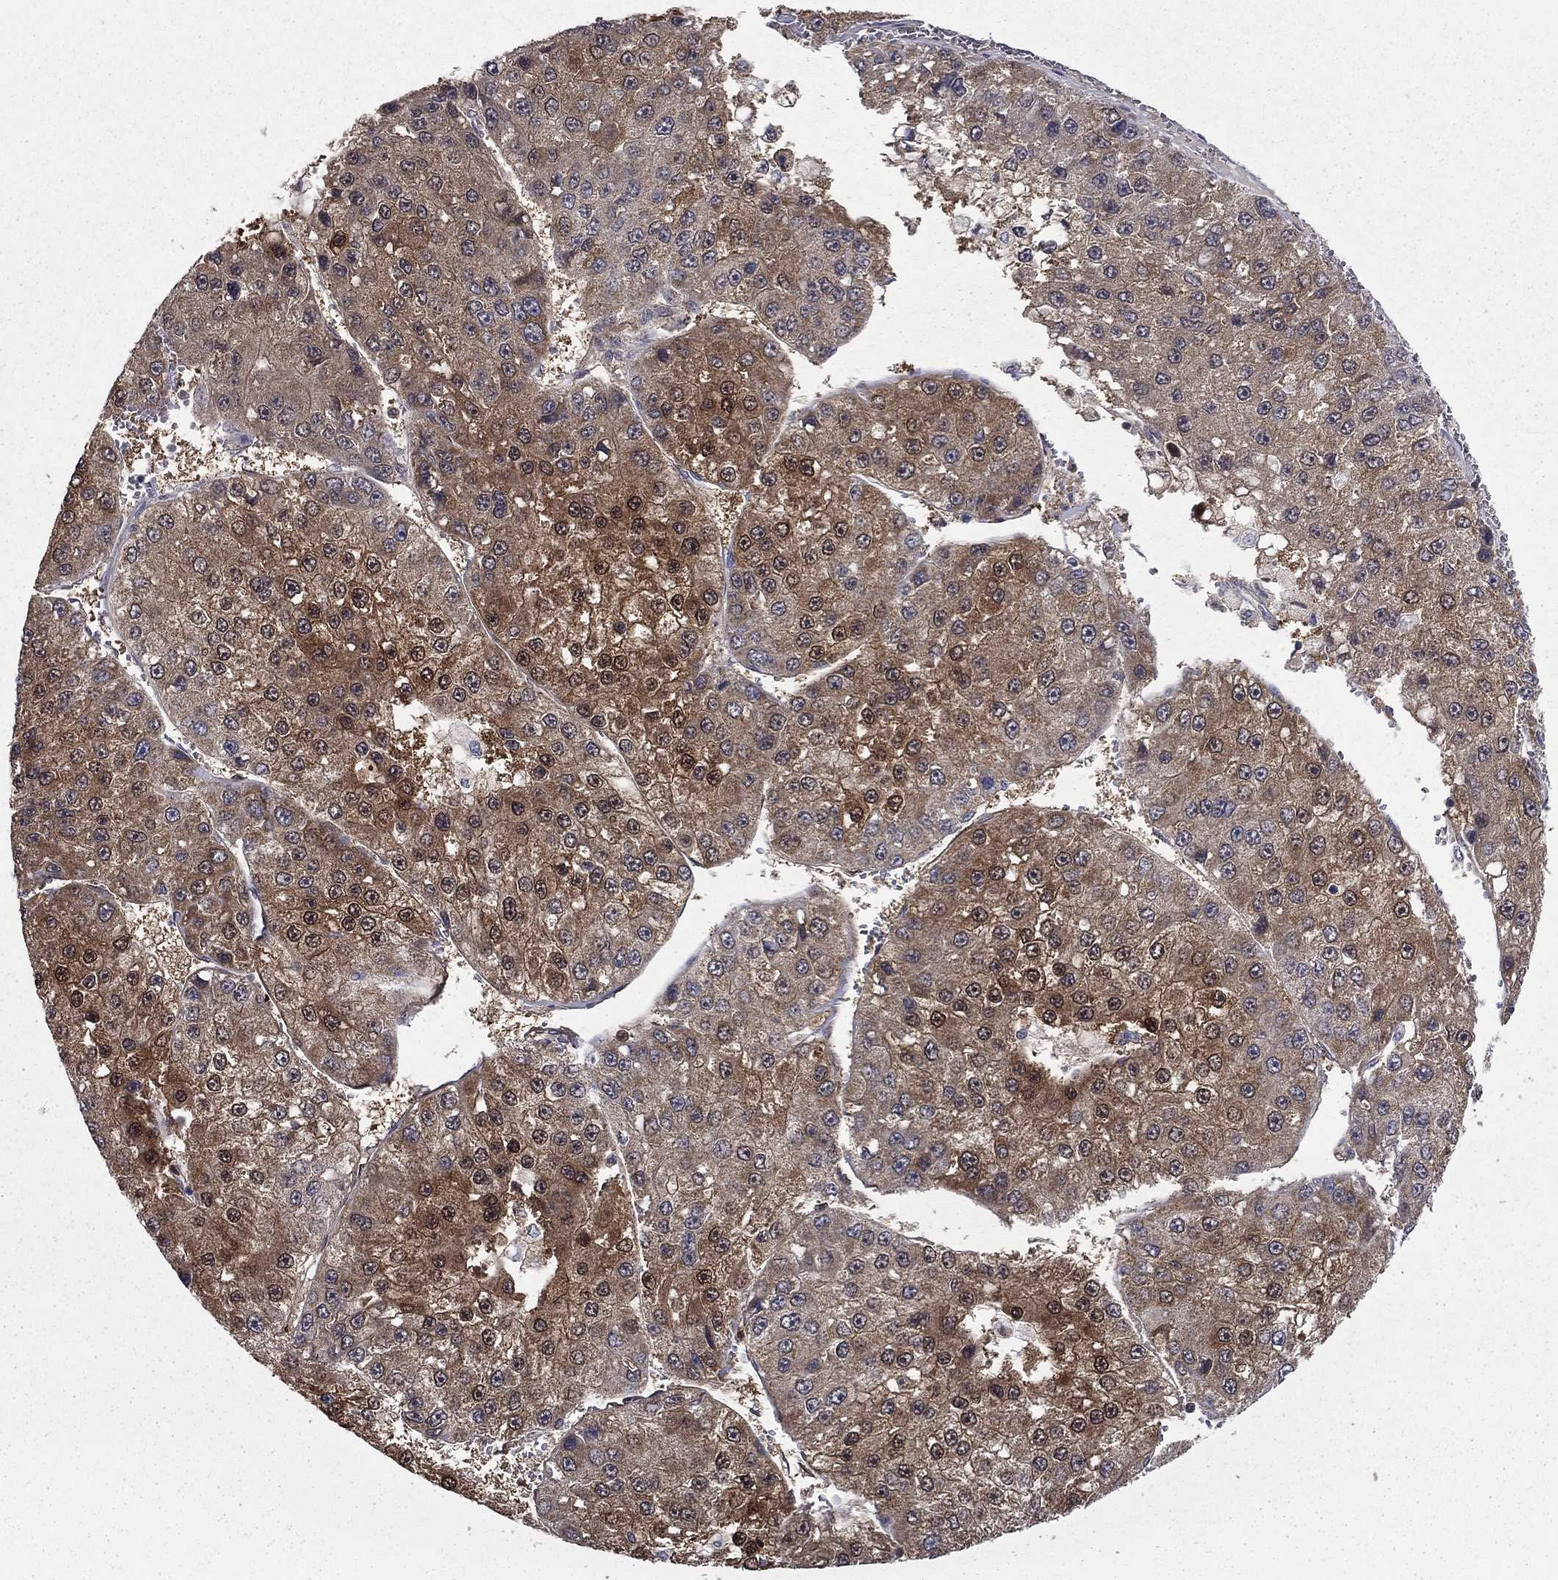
{"staining": {"intensity": "strong", "quantity": "<25%", "location": "cytoplasmic/membranous,nuclear"}, "tissue": "liver cancer", "cell_type": "Tumor cells", "image_type": "cancer", "snomed": [{"axis": "morphology", "description": "Carcinoma, Hepatocellular, NOS"}, {"axis": "topography", "description": "Liver"}], "caption": "Immunohistochemical staining of liver cancer (hepatocellular carcinoma) displays strong cytoplasmic/membranous and nuclear protein staining in approximately <25% of tumor cells.", "gene": "NIT2", "patient": {"sex": "female", "age": 73}}